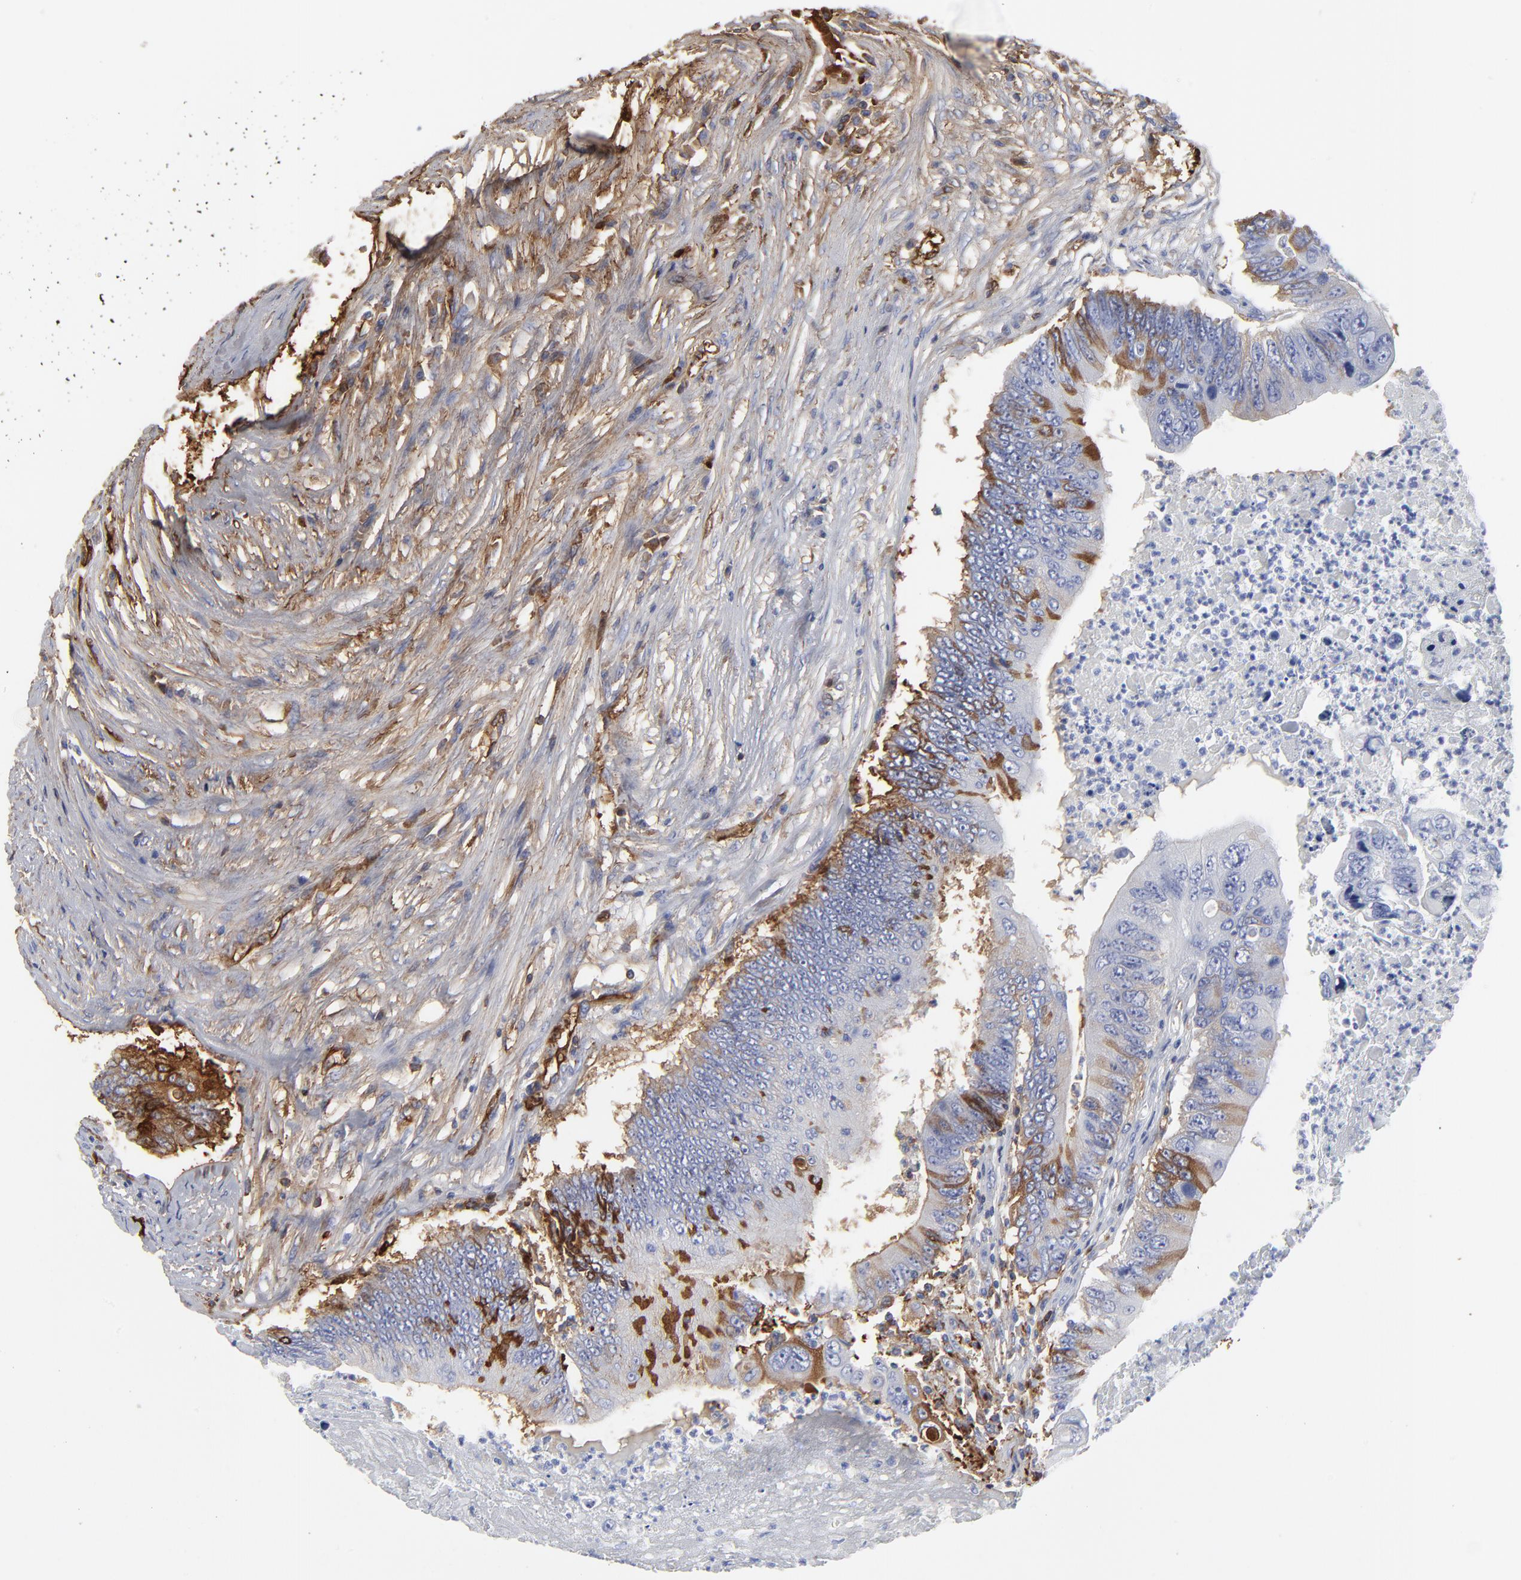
{"staining": {"intensity": "moderate", "quantity": "<25%", "location": "cytoplasmic/membranous"}, "tissue": "colorectal cancer", "cell_type": "Tumor cells", "image_type": "cancer", "snomed": [{"axis": "morphology", "description": "Adenocarcinoma, NOS"}, {"axis": "topography", "description": "Colon"}], "caption": "Adenocarcinoma (colorectal) stained with a brown dye demonstrates moderate cytoplasmic/membranous positive expression in approximately <25% of tumor cells.", "gene": "DCN", "patient": {"sex": "male", "age": 65}}